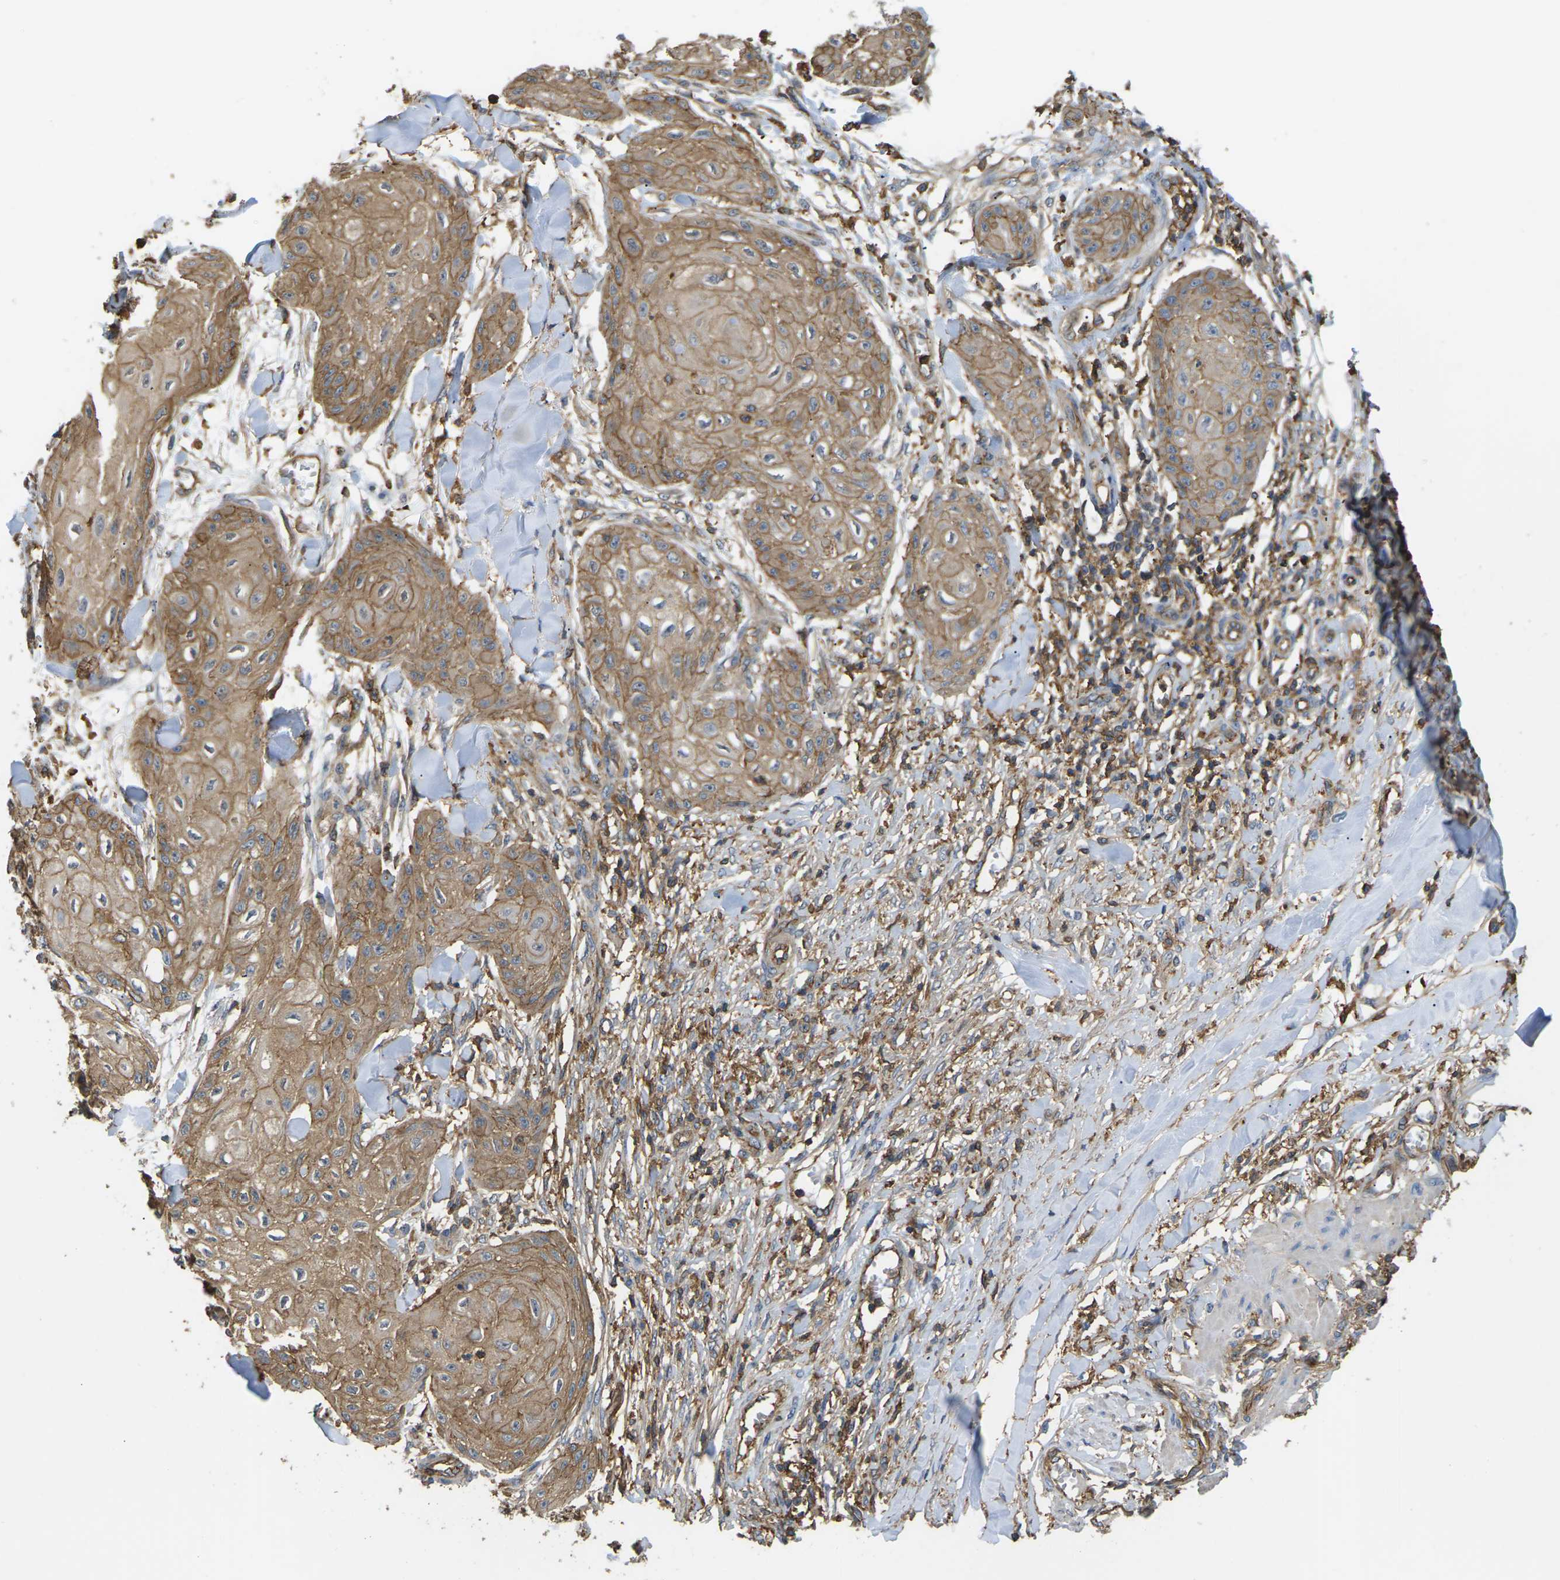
{"staining": {"intensity": "moderate", "quantity": ">75%", "location": "cytoplasmic/membranous"}, "tissue": "skin cancer", "cell_type": "Tumor cells", "image_type": "cancer", "snomed": [{"axis": "morphology", "description": "Squamous cell carcinoma, NOS"}, {"axis": "topography", "description": "Skin"}], "caption": "Protein expression analysis of skin cancer displays moderate cytoplasmic/membranous expression in about >75% of tumor cells.", "gene": "IQGAP1", "patient": {"sex": "male", "age": 74}}